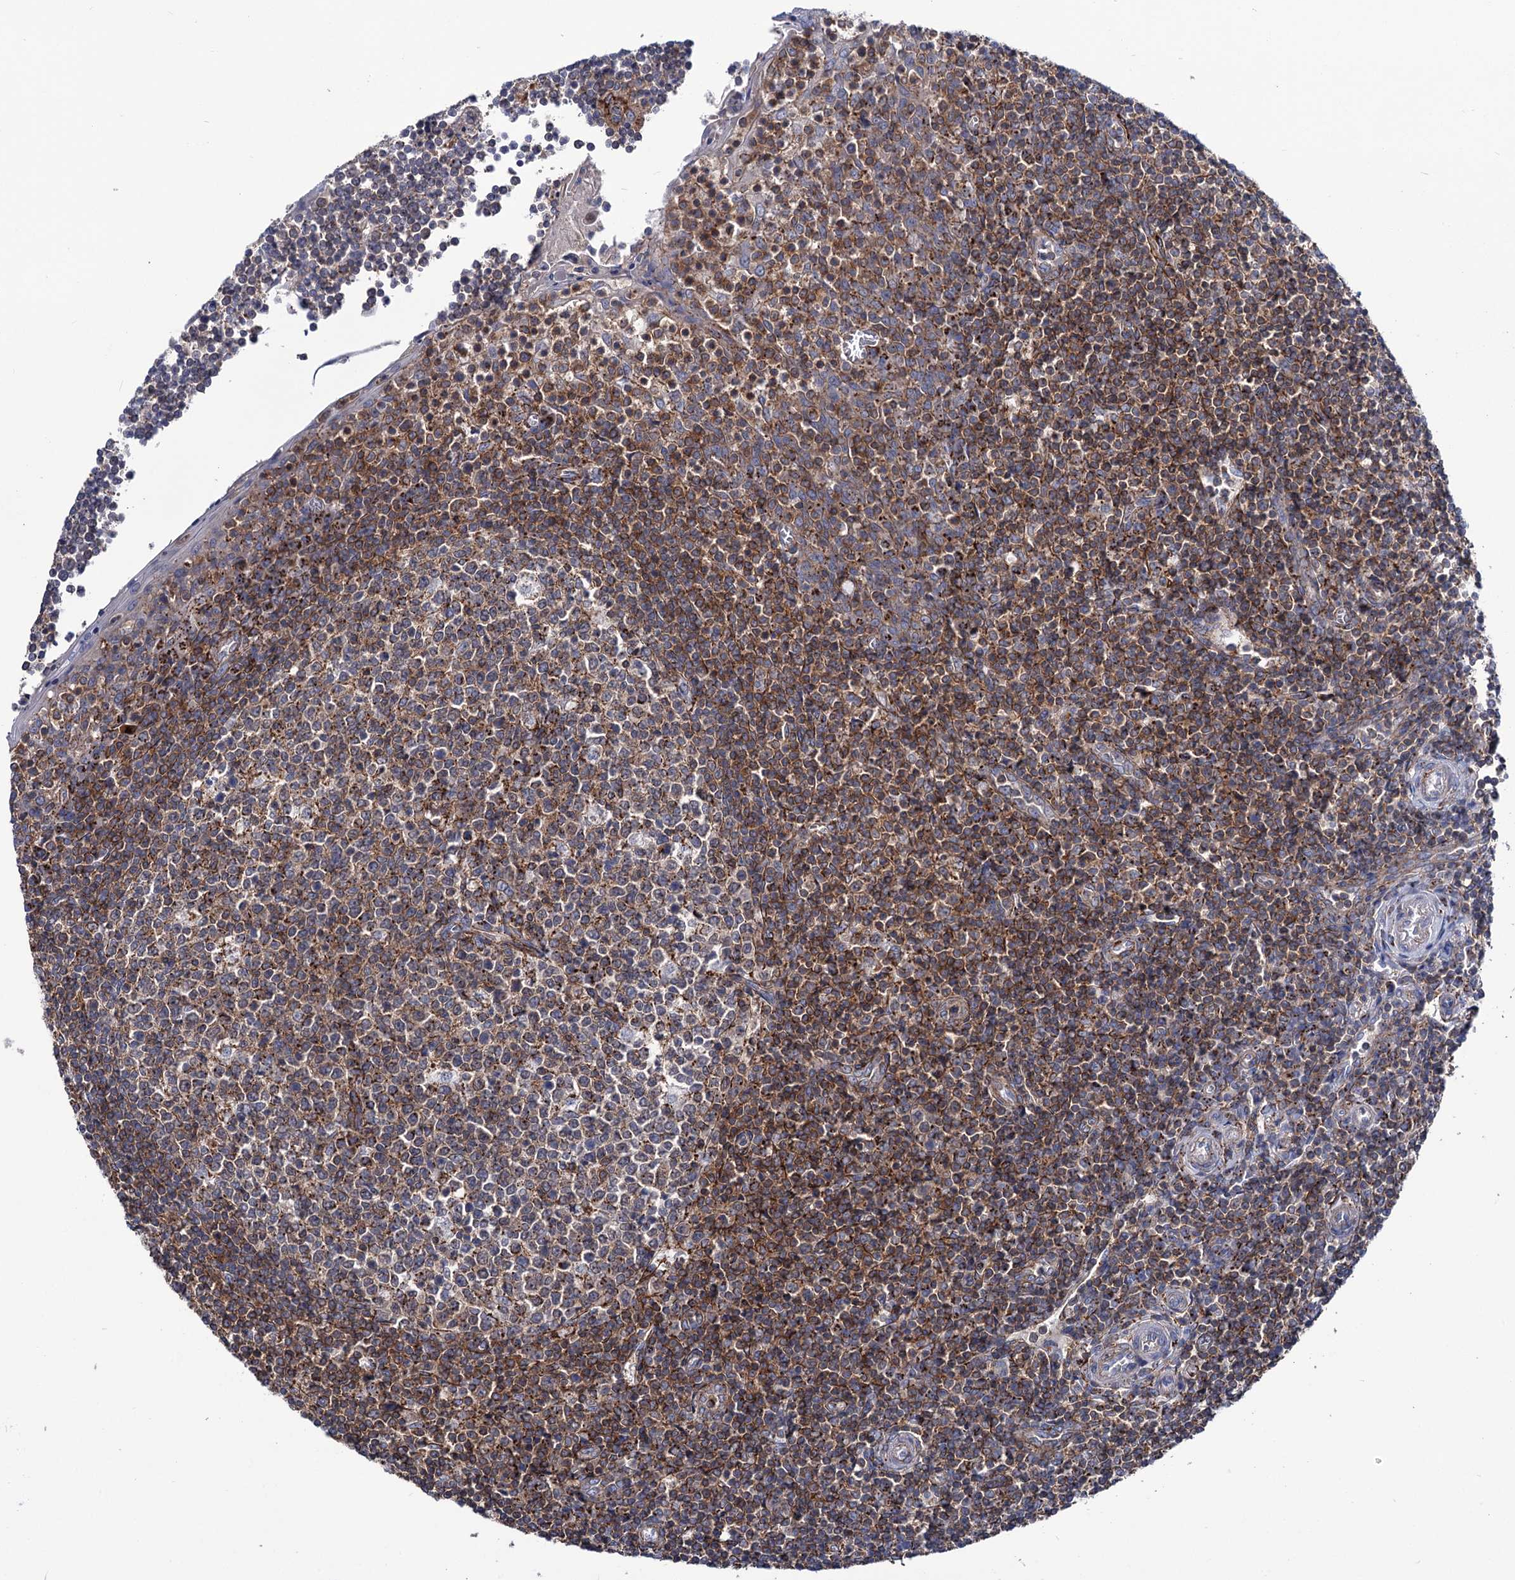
{"staining": {"intensity": "moderate", "quantity": ">75%", "location": "cytoplasmic/membranous"}, "tissue": "tonsil", "cell_type": "Germinal center cells", "image_type": "normal", "snomed": [{"axis": "morphology", "description": "Normal tissue, NOS"}, {"axis": "topography", "description": "Tonsil"}], "caption": "DAB (3,3'-diaminobenzidine) immunohistochemical staining of benign tonsil reveals moderate cytoplasmic/membranous protein expression in about >75% of germinal center cells. The protein is stained brown, and the nuclei are stained in blue (DAB IHC with brightfield microscopy, high magnification).", "gene": "DEF6", "patient": {"sex": "female", "age": 19}}